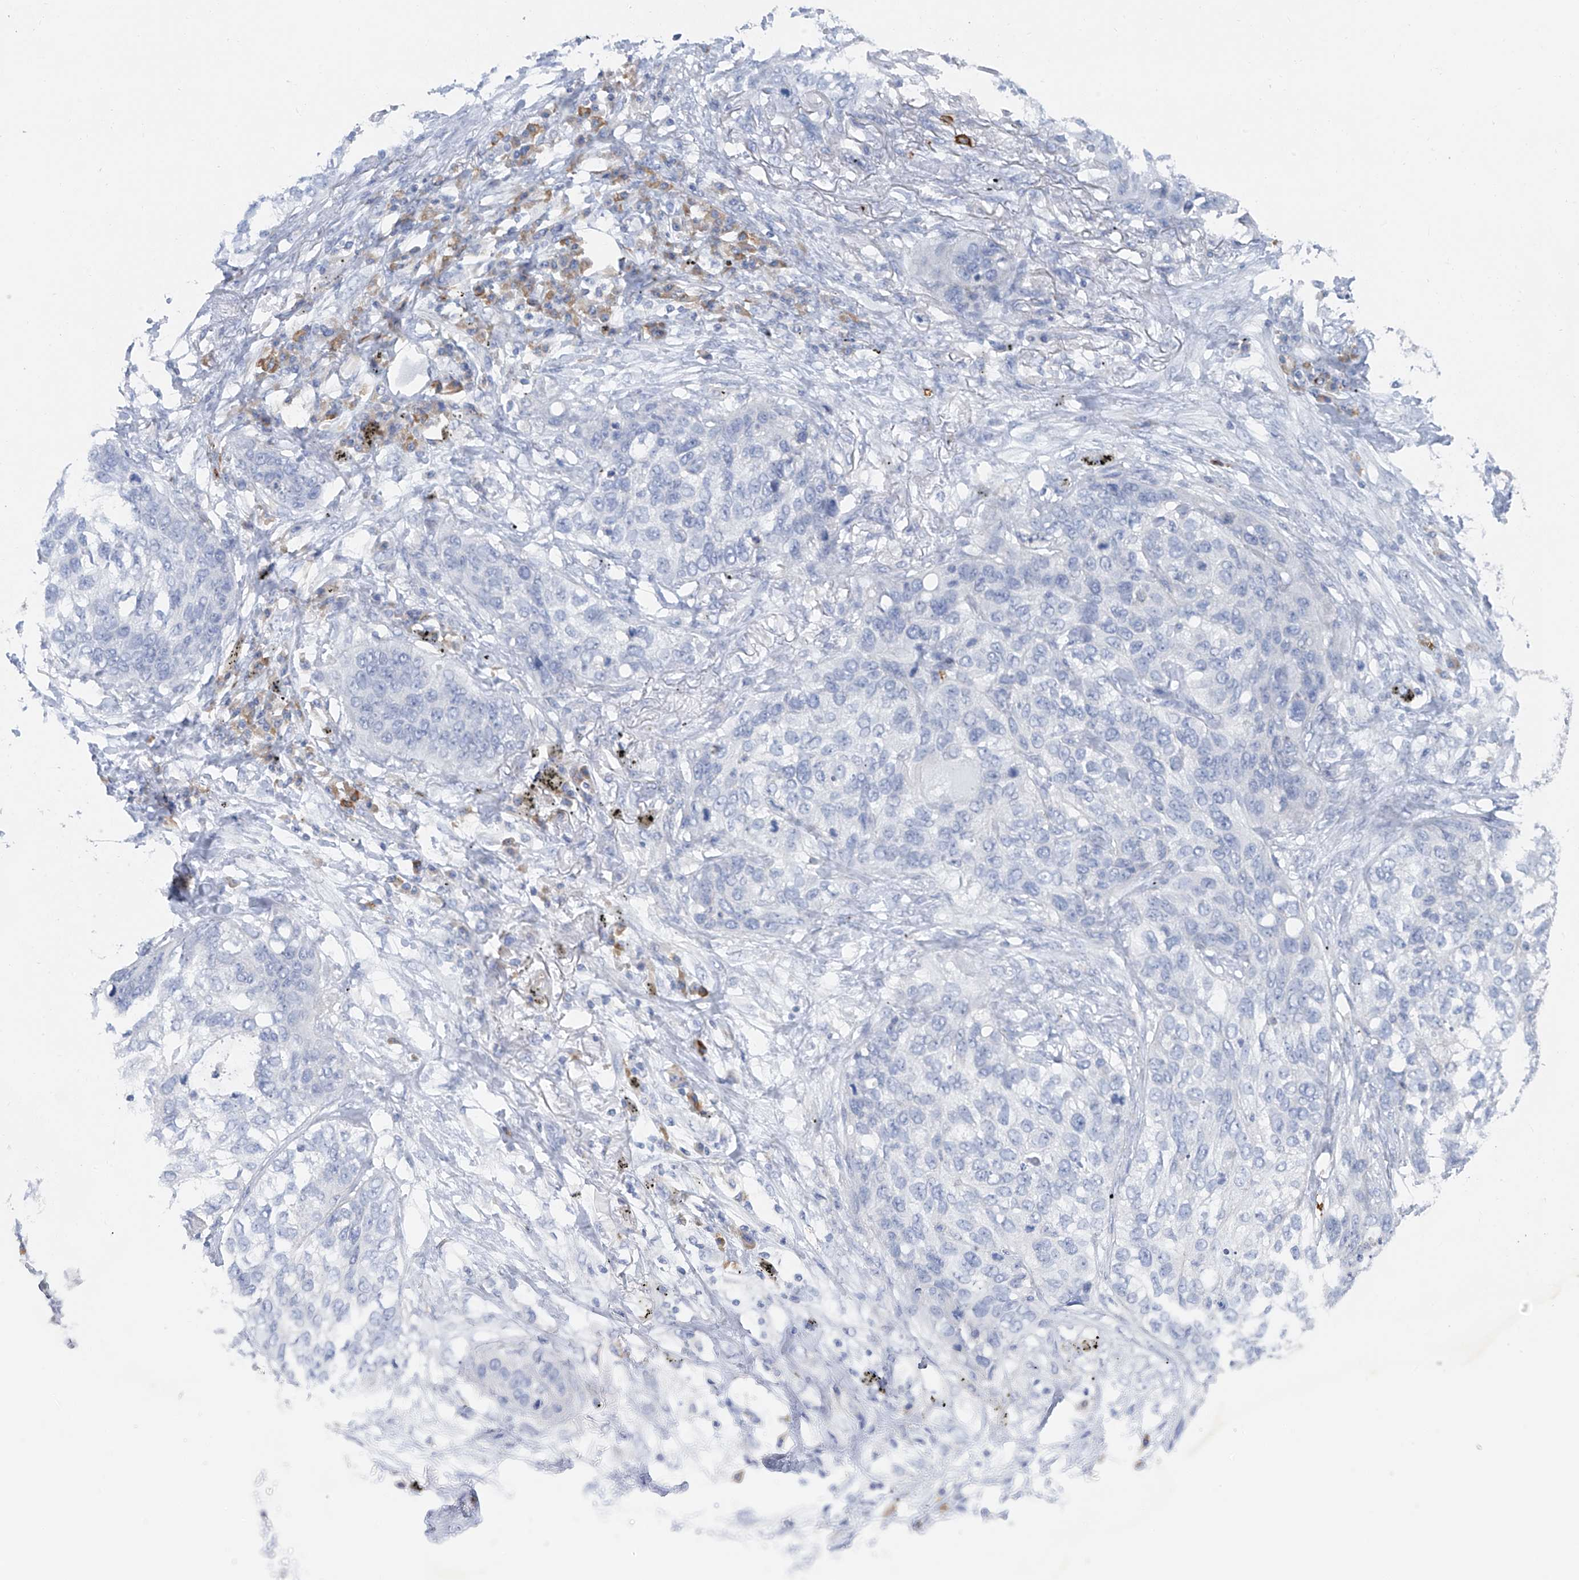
{"staining": {"intensity": "negative", "quantity": "none", "location": "none"}, "tissue": "lung cancer", "cell_type": "Tumor cells", "image_type": "cancer", "snomed": [{"axis": "morphology", "description": "Squamous cell carcinoma, NOS"}, {"axis": "topography", "description": "Lung"}], "caption": "High magnification brightfield microscopy of squamous cell carcinoma (lung) stained with DAB (brown) and counterstained with hematoxylin (blue): tumor cells show no significant staining.", "gene": "POMGNT2", "patient": {"sex": "female", "age": 63}}